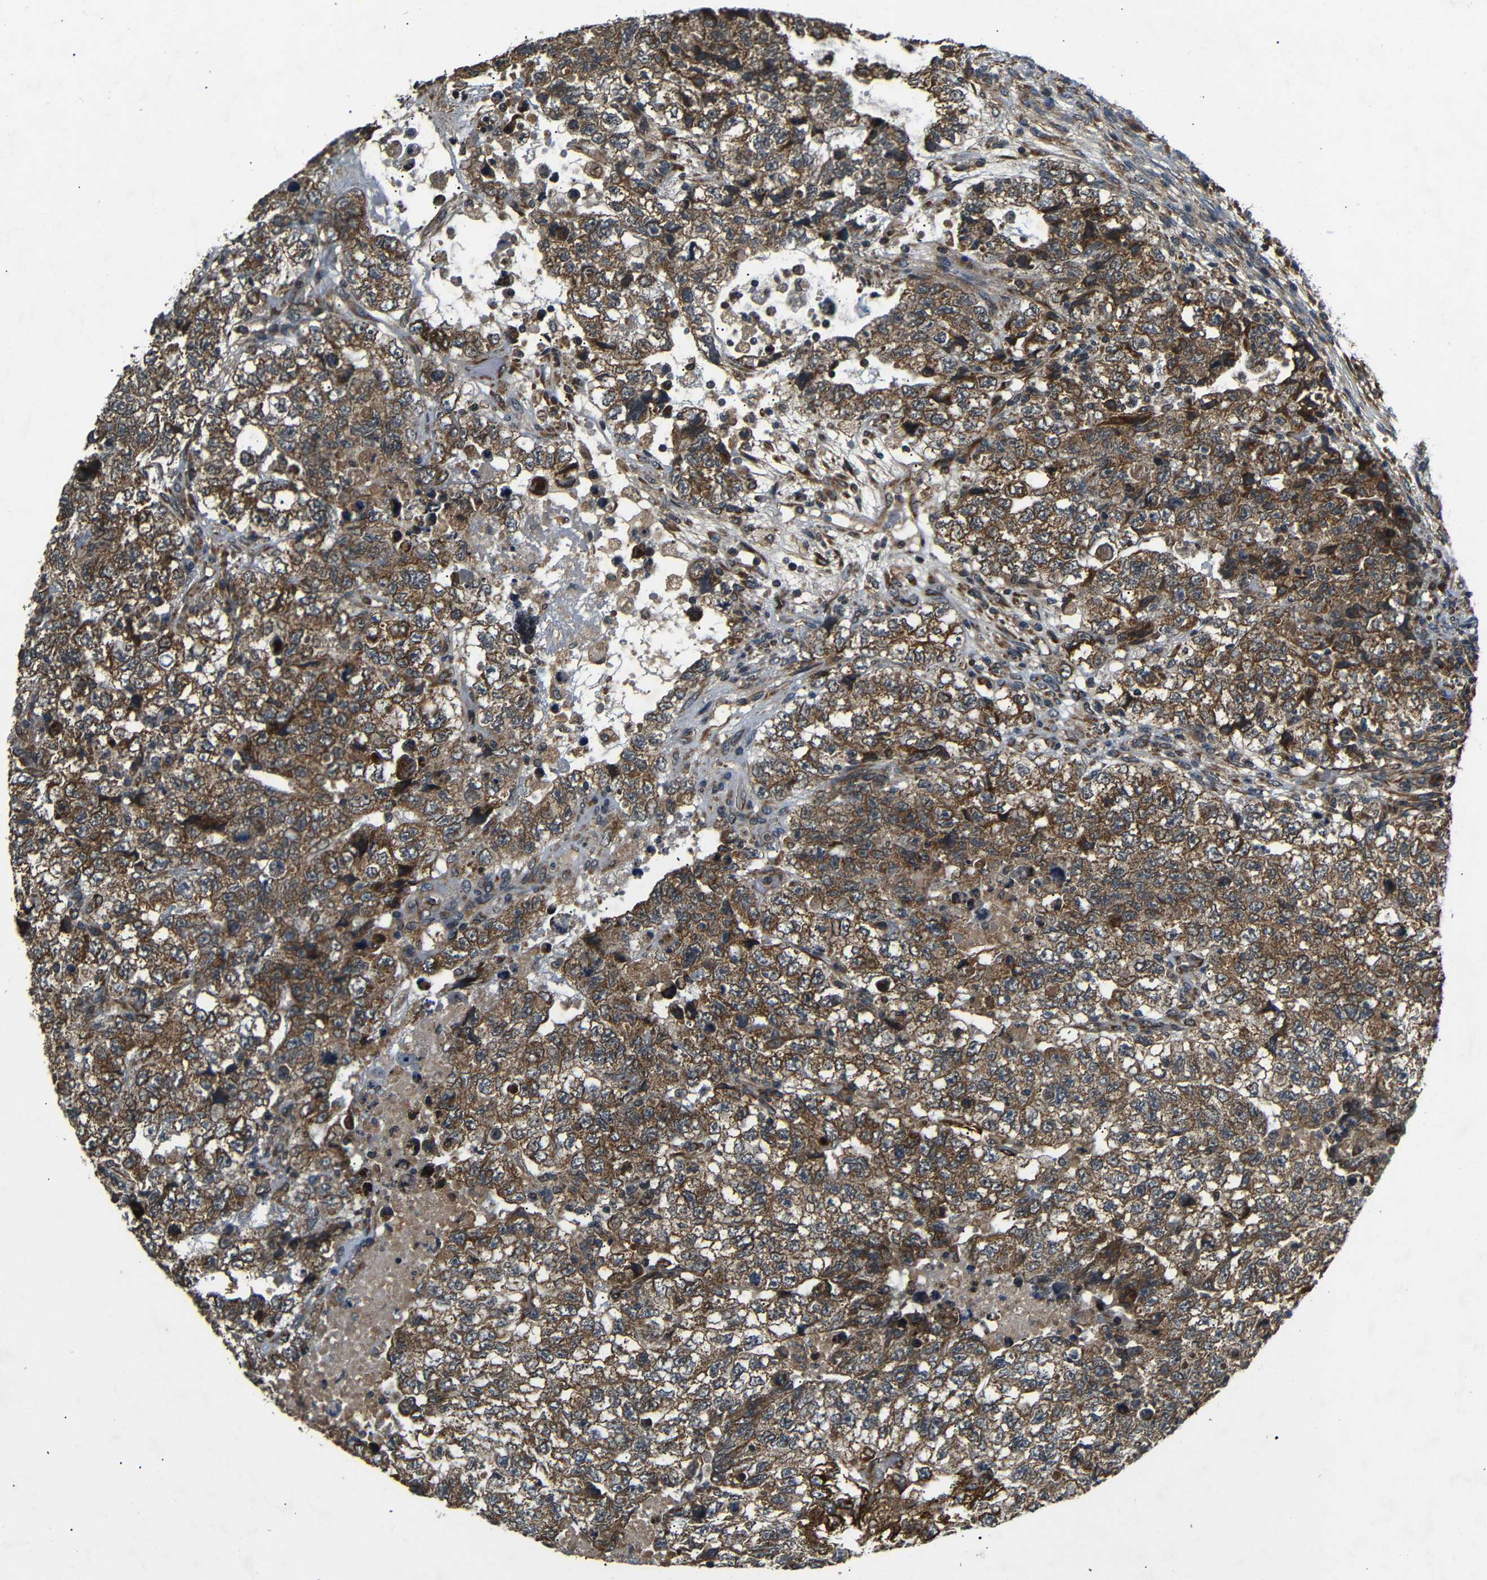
{"staining": {"intensity": "strong", "quantity": ">75%", "location": "cytoplasmic/membranous"}, "tissue": "testis cancer", "cell_type": "Tumor cells", "image_type": "cancer", "snomed": [{"axis": "morphology", "description": "Carcinoma, Embryonal, NOS"}, {"axis": "topography", "description": "Testis"}], "caption": "Immunohistochemistry (IHC) (DAB (3,3'-diaminobenzidine)) staining of human embryonal carcinoma (testis) exhibits strong cytoplasmic/membranous protein staining in approximately >75% of tumor cells. The protein of interest is shown in brown color, while the nuclei are stained blue.", "gene": "TRPC1", "patient": {"sex": "male", "age": 36}}